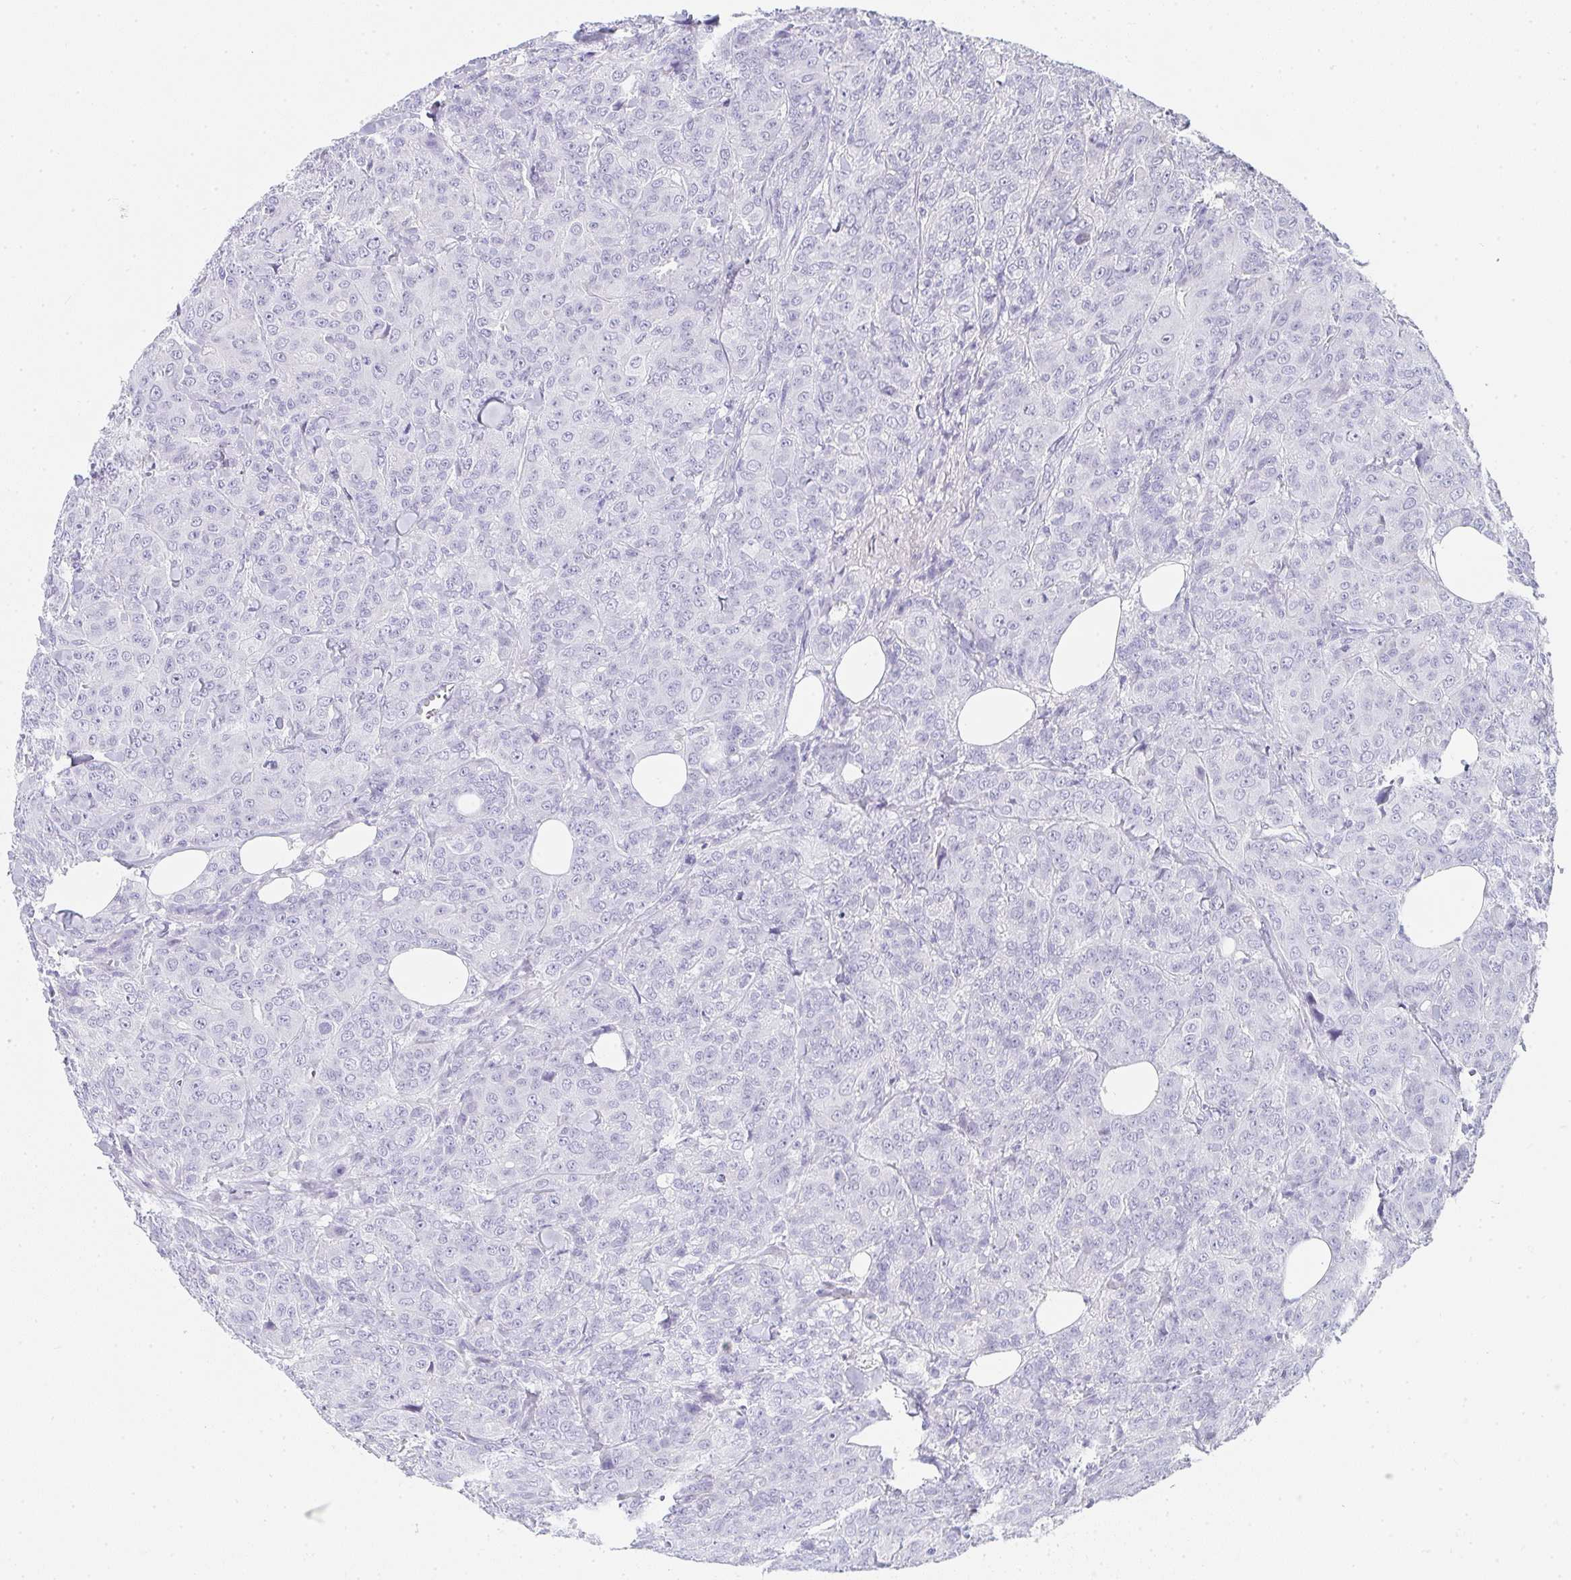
{"staining": {"intensity": "negative", "quantity": "none", "location": "none"}, "tissue": "breast cancer", "cell_type": "Tumor cells", "image_type": "cancer", "snomed": [{"axis": "morphology", "description": "Normal tissue, NOS"}, {"axis": "morphology", "description": "Duct carcinoma"}, {"axis": "topography", "description": "Breast"}], "caption": "This image is of breast intraductal carcinoma stained with immunohistochemistry (IHC) to label a protein in brown with the nuclei are counter-stained blue. There is no expression in tumor cells.", "gene": "PRND", "patient": {"sex": "female", "age": 43}}